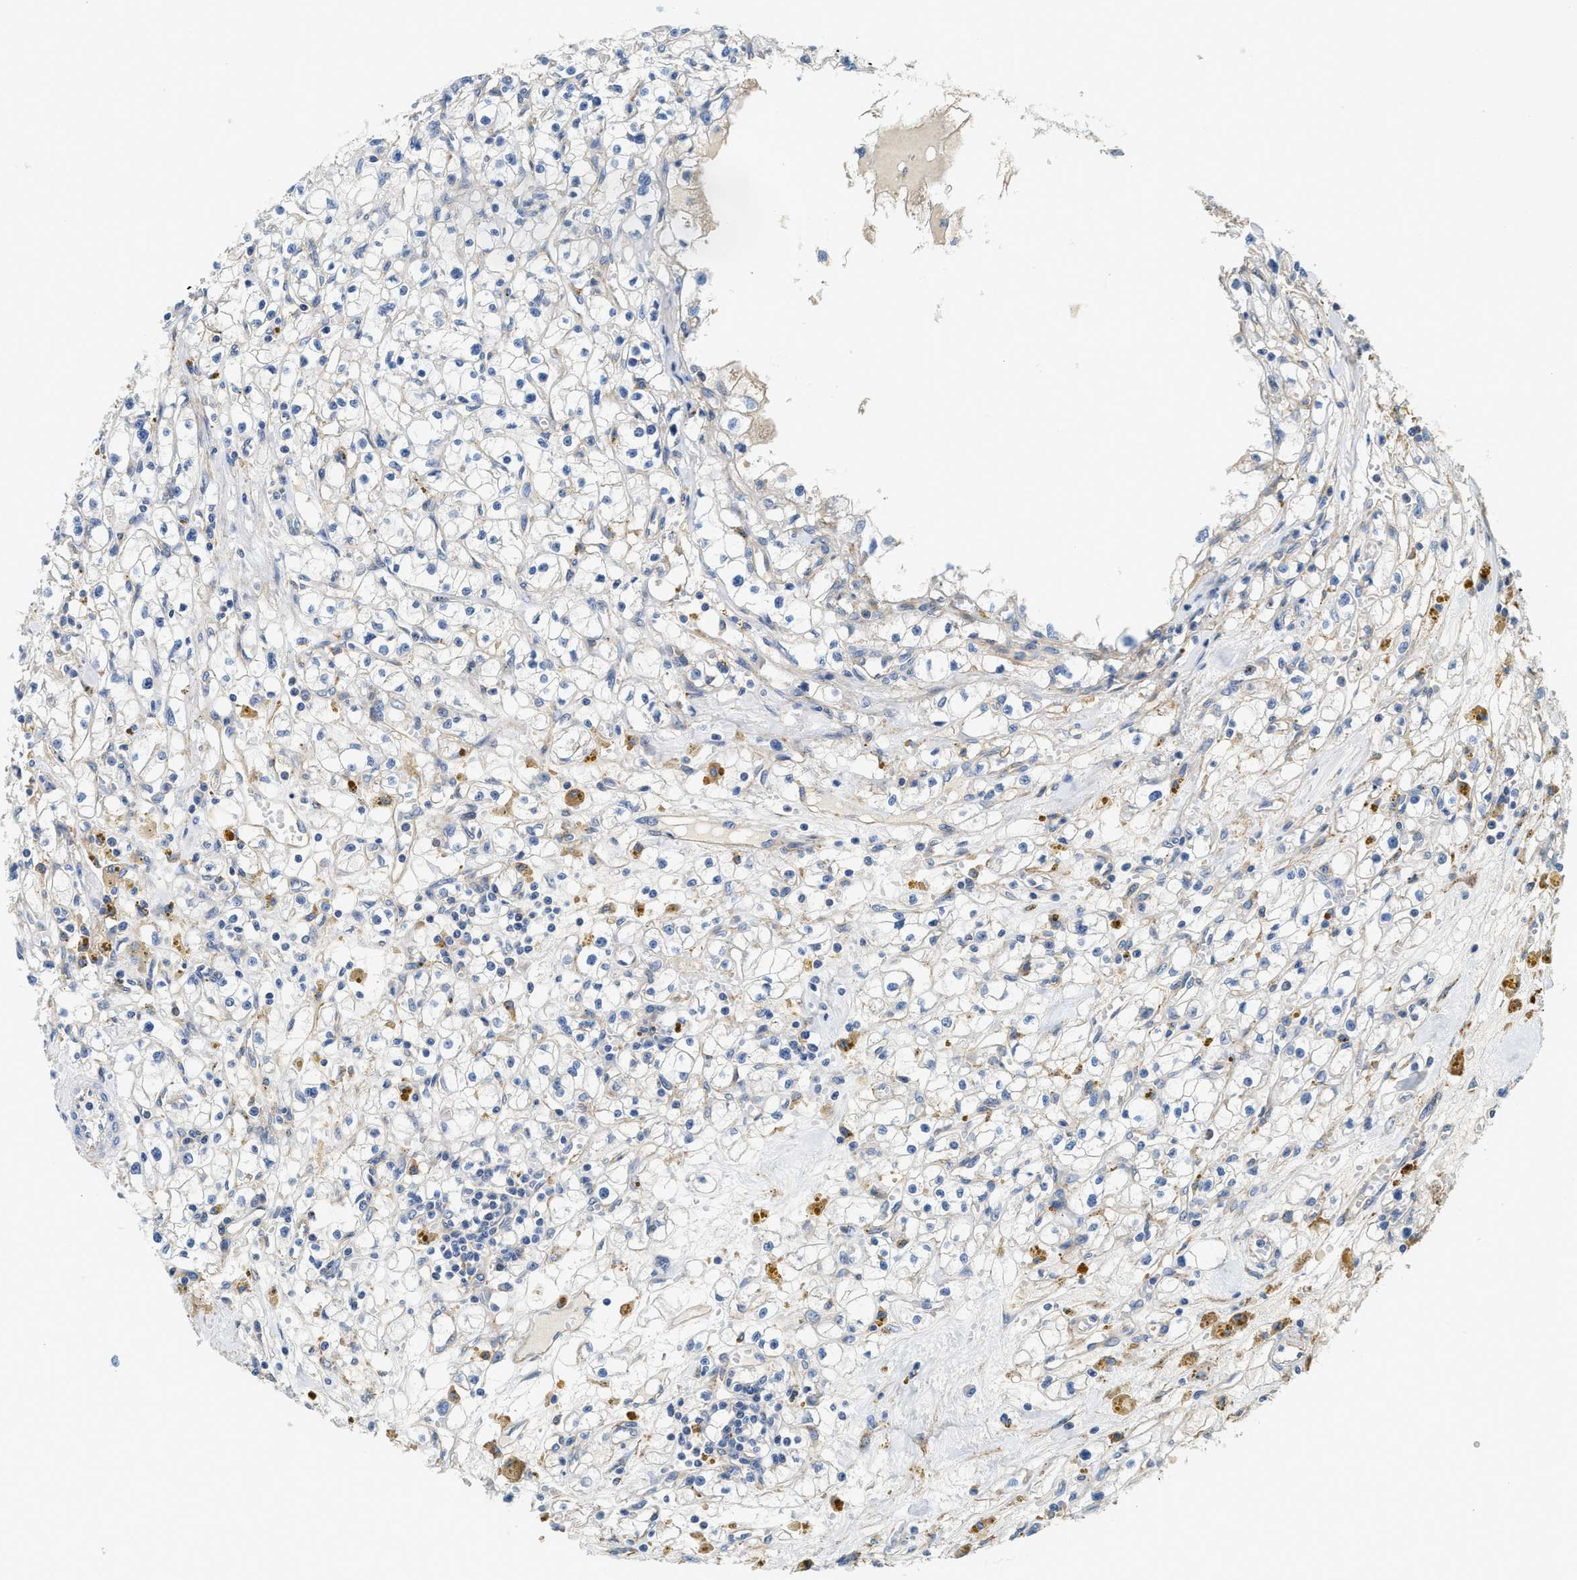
{"staining": {"intensity": "negative", "quantity": "none", "location": "none"}, "tissue": "renal cancer", "cell_type": "Tumor cells", "image_type": "cancer", "snomed": [{"axis": "morphology", "description": "Adenocarcinoma, NOS"}, {"axis": "topography", "description": "Kidney"}], "caption": "Protein analysis of renal cancer exhibits no significant staining in tumor cells. The staining is performed using DAB brown chromogen with nuclei counter-stained in using hematoxylin.", "gene": "NSUN7", "patient": {"sex": "male", "age": 56}}